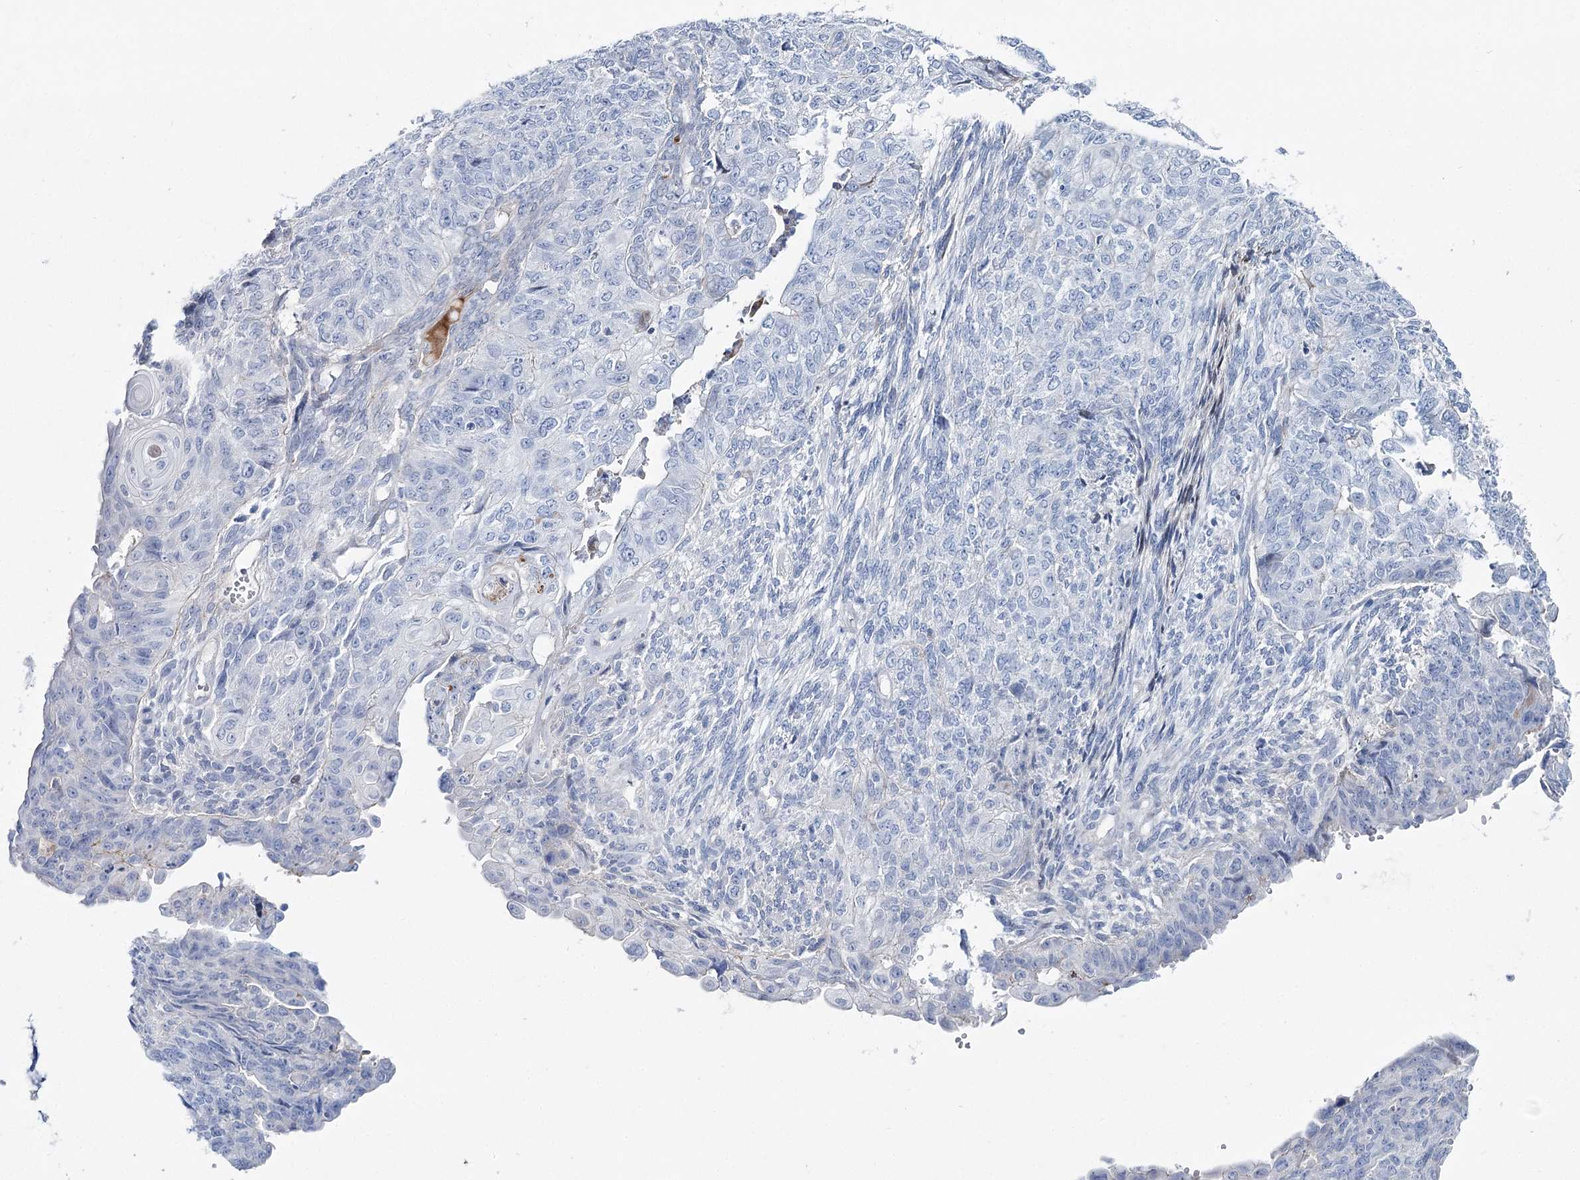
{"staining": {"intensity": "negative", "quantity": "none", "location": "none"}, "tissue": "endometrial cancer", "cell_type": "Tumor cells", "image_type": "cancer", "snomed": [{"axis": "morphology", "description": "Adenocarcinoma, NOS"}, {"axis": "topography", "description": "Endometrium"}], "caption": "Endometrial cancer (adenocarcinoma) was stained to show a protein in brown. There is no significant expression in tumor cells. (DAB immunohistochemistry, high magnification).", "gene": "ANKRD23", "patient": {"sex": "female", "age": 32}}